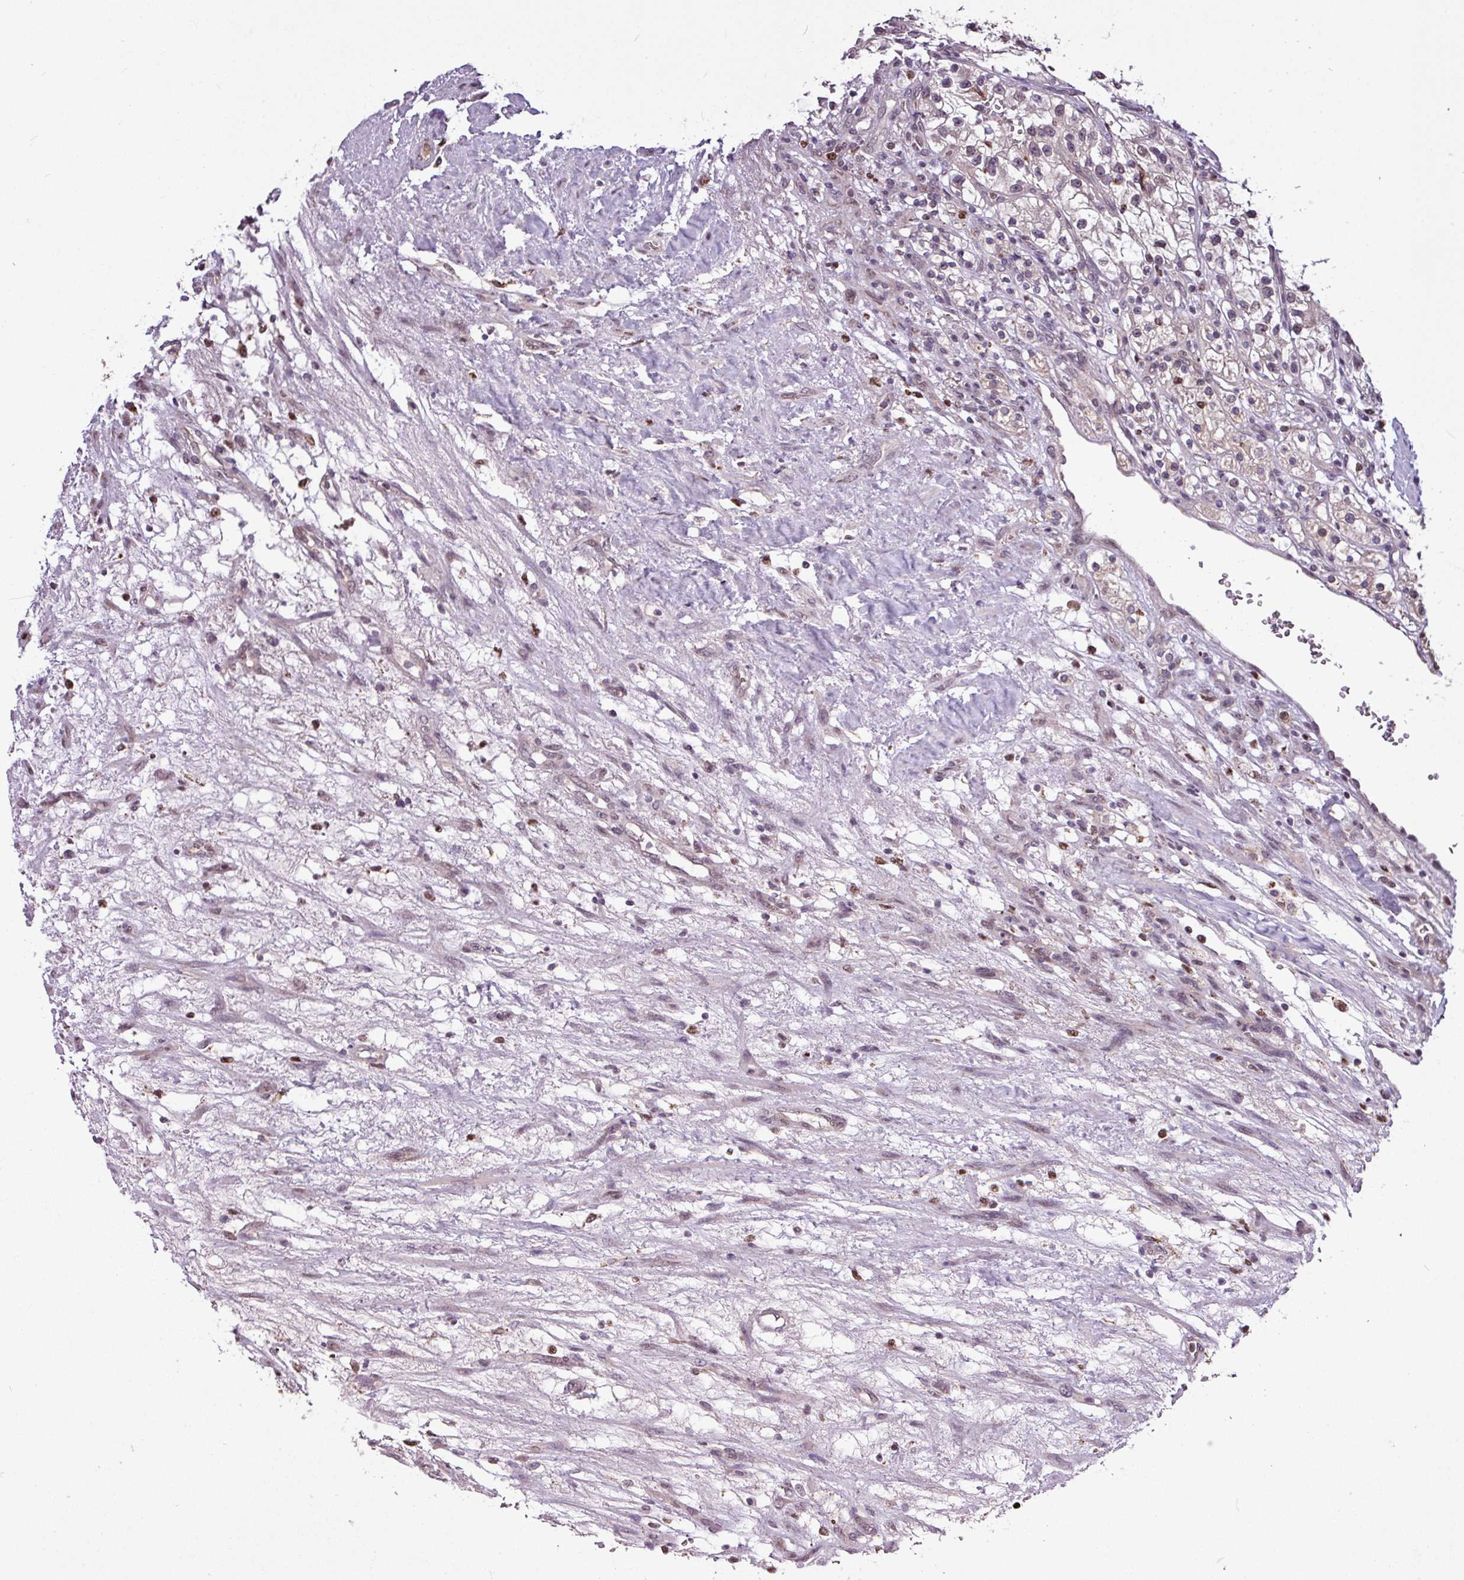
{"staining": {"intensity": "negative", "quantity": "none", "location": "none"}, "tissue": "renal cancer", "cell_type": "Tumor cells", "image_type": "cancer", "snomed": [{"axis": "morphology", "description": "Adenocarcinoma, NOS"}, {"axis": "topography", "description": "Kidney"}], "caption": "Immunohistochemistry photomicrograph of neoplastic tissue: renal cancer (adenocarcinoma) stained with DAB (3,3'-diaminobenzidine) reveals no significant protein positivity in tumor cells.", "gene": "SKIC2", "patient": {"sex": "female", "age": 57}}